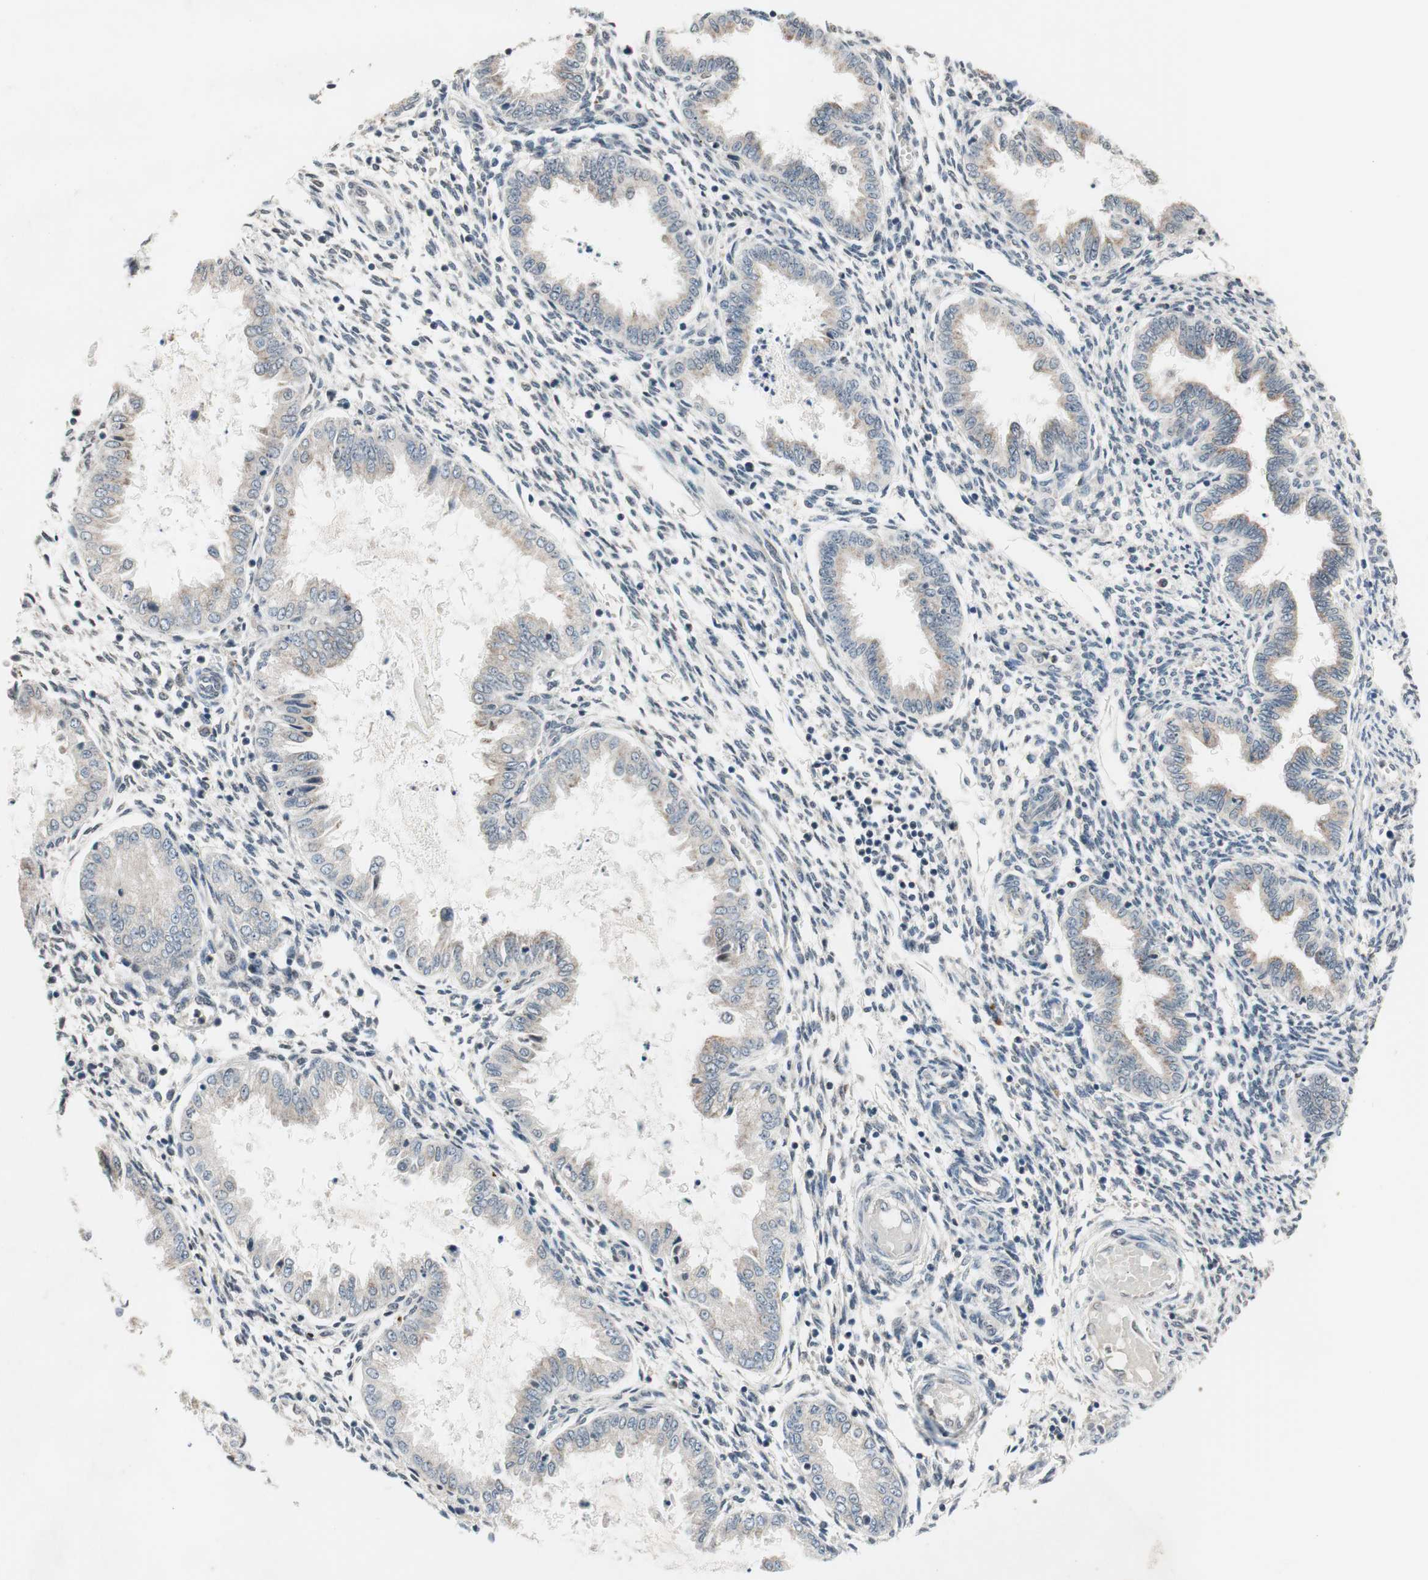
{"staining": {"intensity": "negative", "quantity": "none", "location": "none"}, "tissue": "endometrium", "cell_type": "Cells in endometrial stroma", "image_type": "normal", "snomed": [{"axis": "morphology", "description": "Normal tissue, NOS"}, {"axis": "topography", "description": "Endometrium"}], "caption": "Image shows no protein expression in cells in endometrial stroma of benign endometrium. (DAB (3,3'-diaminobenzidine) IHC, high magnification).", "gene": "GCLC", "patient": {"sex": "female", "age": 33}}